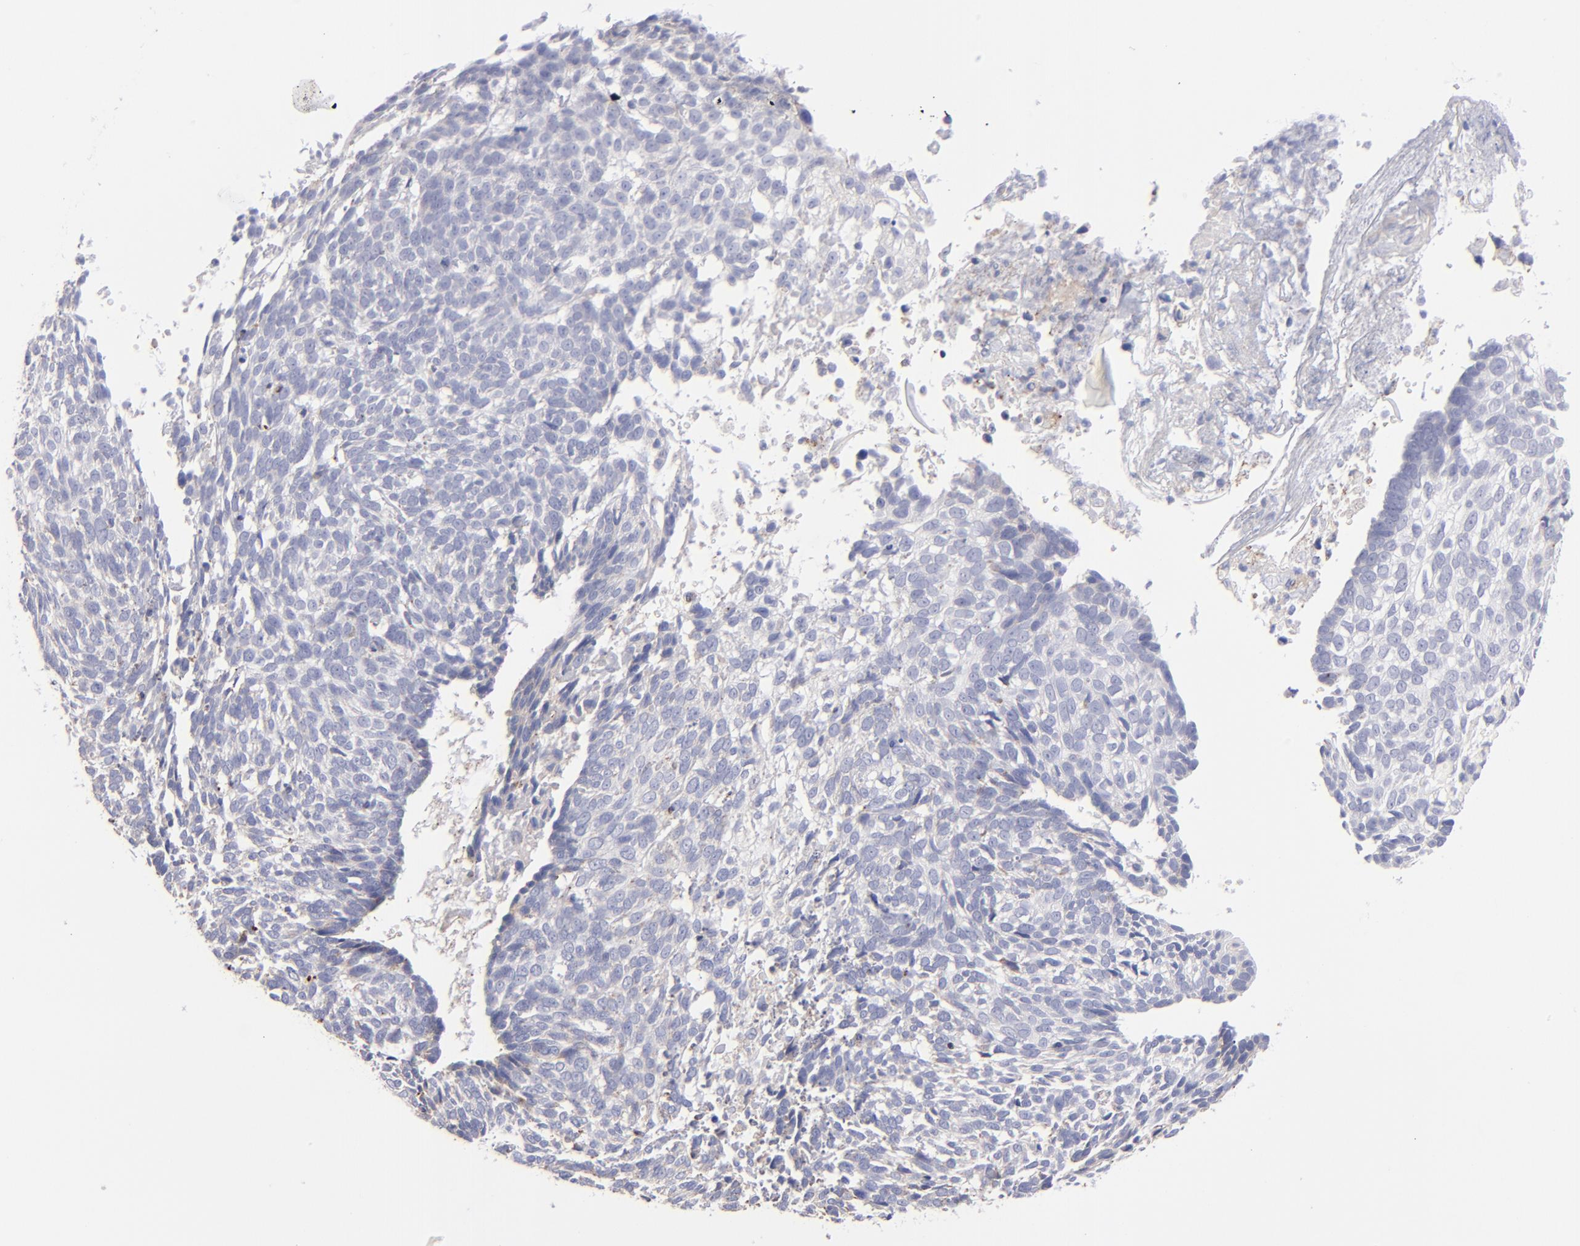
{"staining": {"intensity": "weak", "quantity": "<25%", "location": "cytoplasmic/membranous"}, "tissue": "skin cancer", "cell_type": "Tumor cells", "image_type": "cancer", "snomed": [{"axis": "morphology", "description": "Basal cell carcinoma"}, {"axis": "topography", "description": "Skin"}], "caption": "DAB immunohistochemical staining of basal cell carcinoma (skin) reveals no significant staining in tumor cells.", "gene": "MFGE8", "patient": {"sex": "male", "age": 72}}